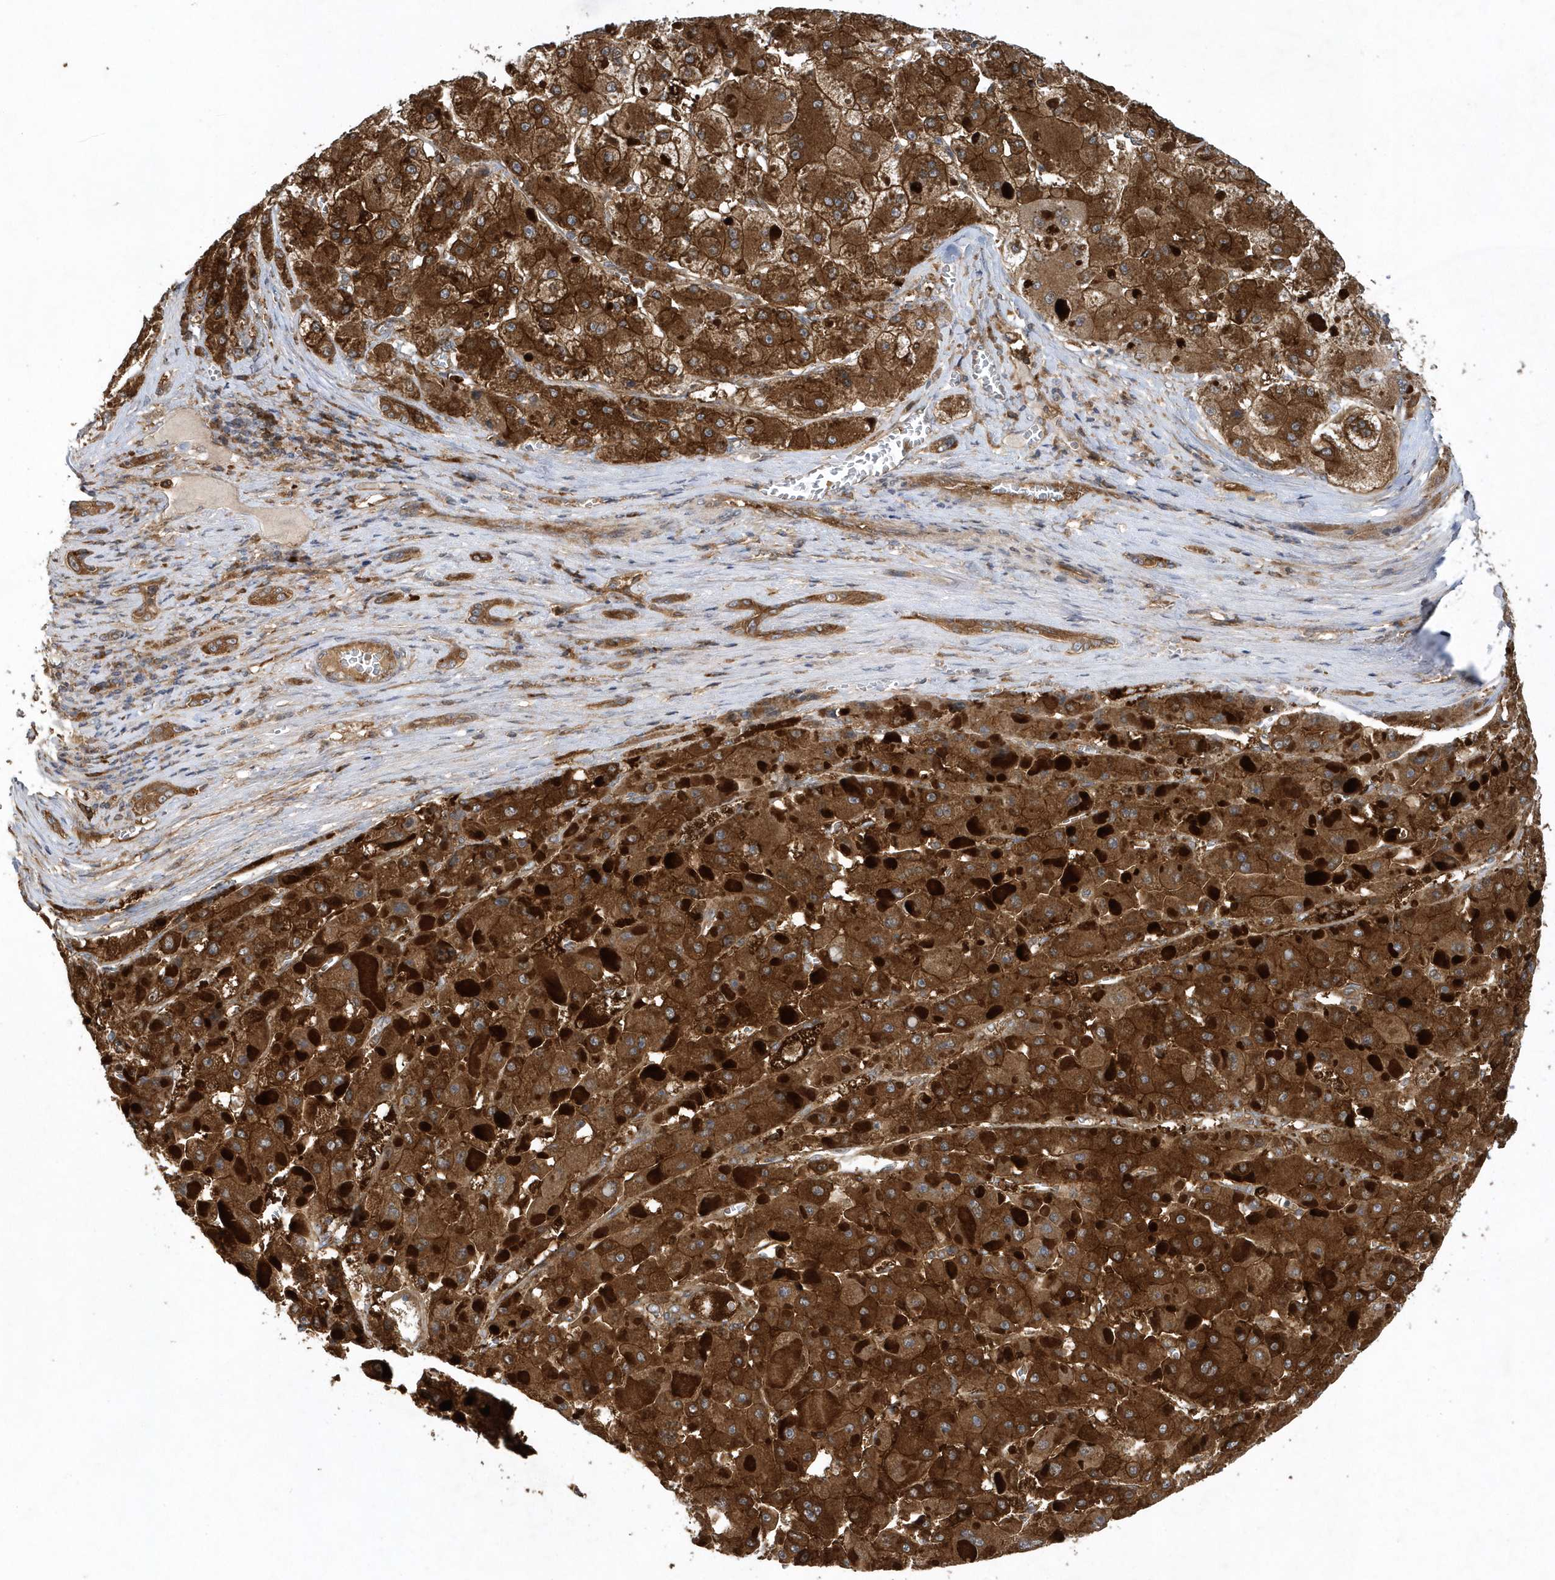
{"staining": {"intensity": "strong", "quantity": ">75%", "location": "cytoplasmic/membranous"}, "tissue": "liver cancer", "cell_type": "Tumor cells", "image_type": "cancer", "snomed": [{"axis": "morphology", "description": "Carcinoma, Hepatocellular, NOS"}, {"axis": "topography", "description": "Liver"}], "caption": "A brown stain shows strong cytoplasmic/membranous positivity of a protein in liver hepatocellular carcinoma tumor cells. The staining is performed using DAB brown chromogen to label protein expression. The nuclei are counter-stained blue using hematoxylin.", "gene": "PAICS", "patient": {"sex": "female", "age": 73}}